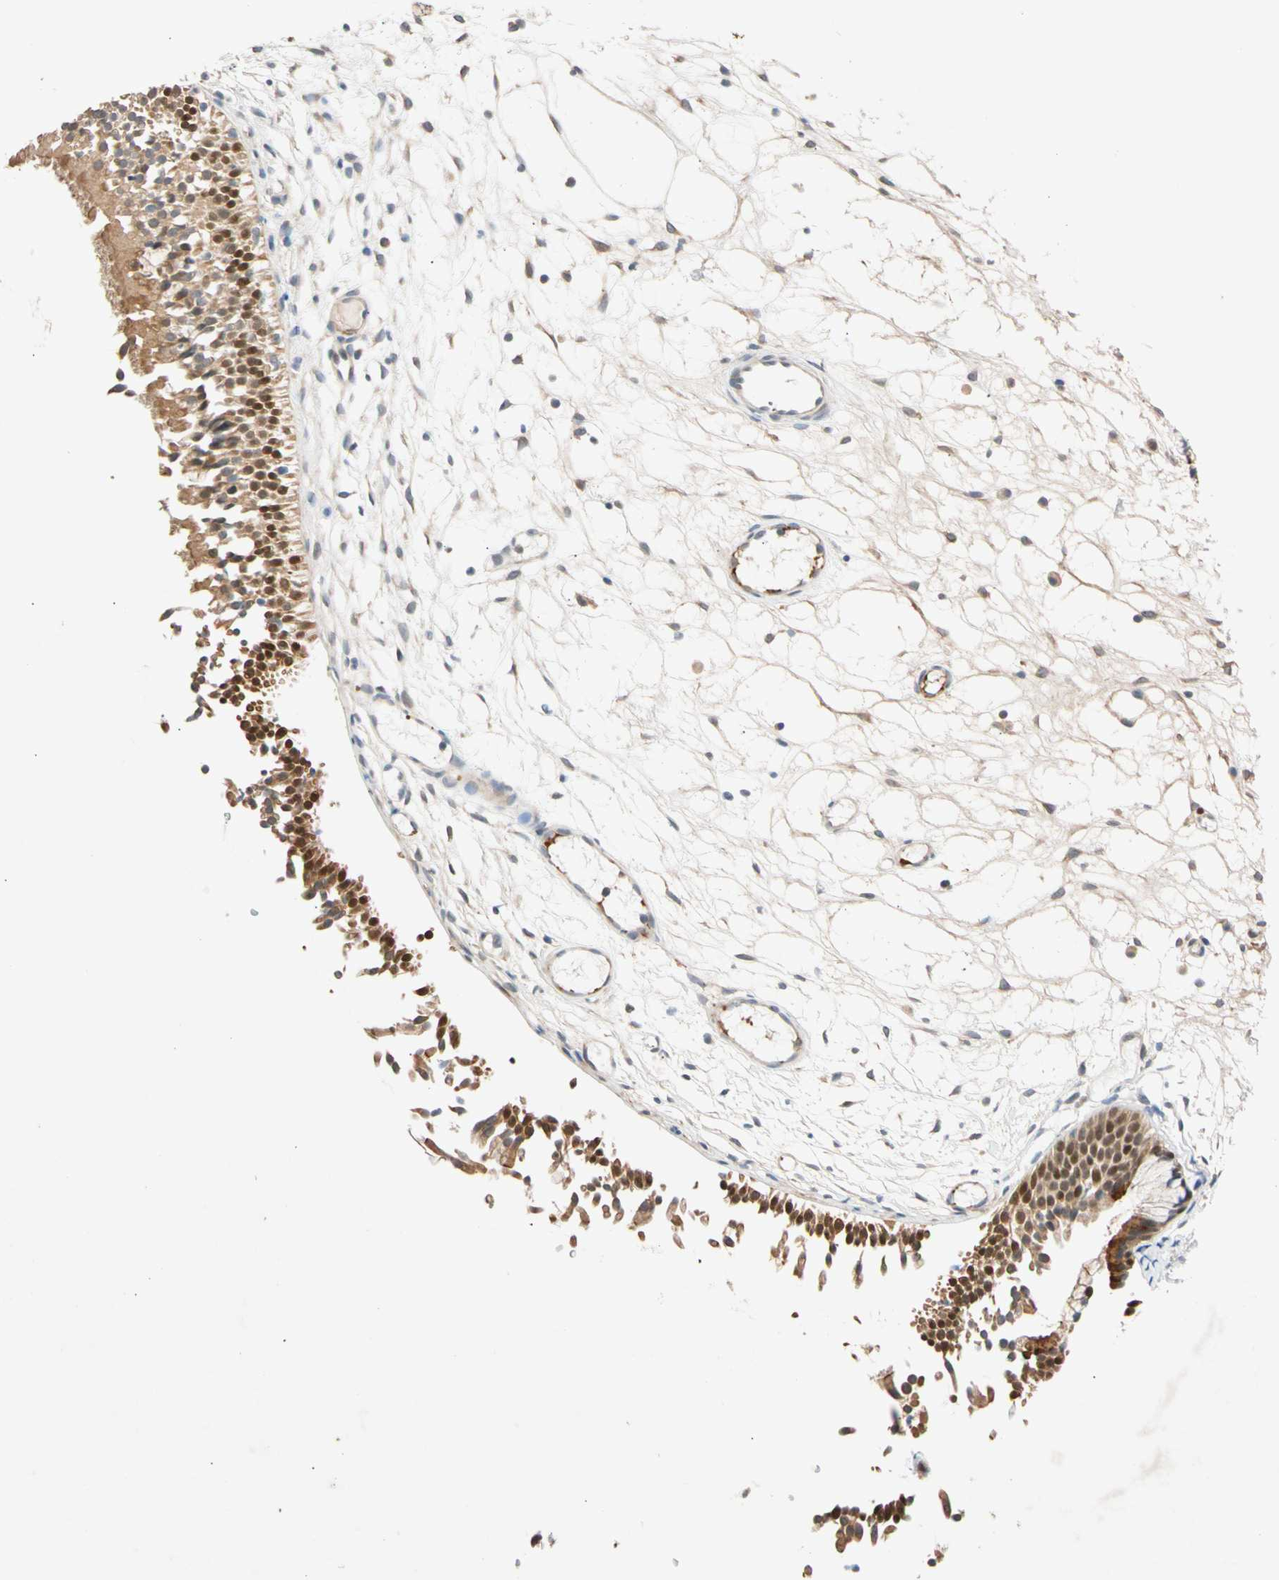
{"staining": {"intensity": "strong", "quantity": ">75%", "location": "cytoplasmic/membranous,nuclear"}, "tissue": "nasopharynx", "cell_type": "Respiratory epithelial cells", "image_type": "normal", "snomed": [{"axis": "morphology", "description": "Normal tissue, NOS"}, {"axis": "topography", "description": "Nasopharynx"}], "caption": "Strong cytoplasmic/membranous,nuclear positivity is seen in approximately >75% of respiratory epithelial cells in benign nasopharynx. (DAB = brown stain, brightfield microscopy at high magnification).", "gene": "CNST", "patient": {"sex": "female", "age": 54}}